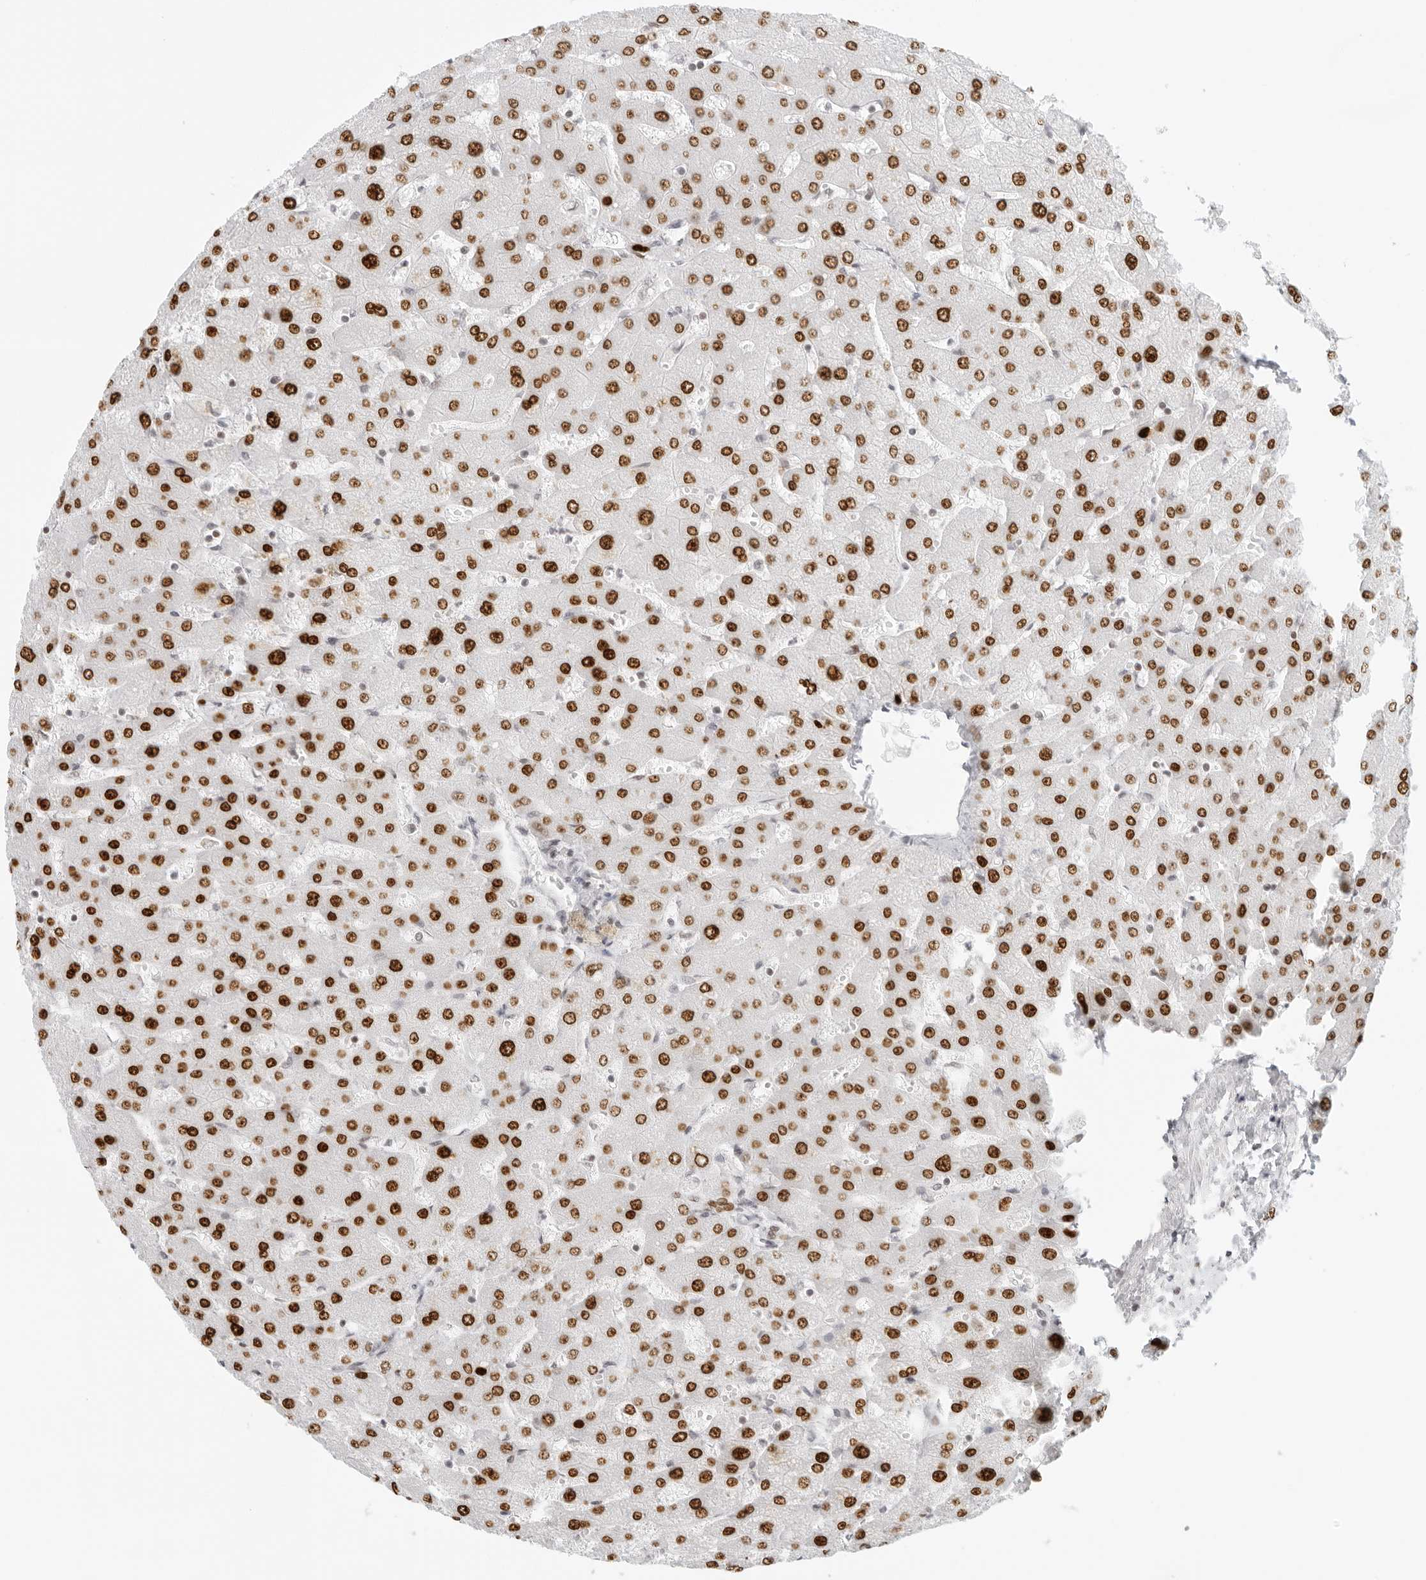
{"staining": {"intensity": "moderate", "quantity": ">75%", "location": "nuclear"}, "tissue": "liver", "cell_type": "Cholangiocytes", "image_type": "normal", "snomed": [{"axis": "morphology", "description": "Normal tissue, NOS"}, {"axis": "topography", "description": "Liver"}], "caption": "Cholangiocytes exhibit medium levels of moderate nuclear positivity in approximately >75% of cells in unremarkable liver. (Brightfield microscopy of DAB IHC at high magnification).", "gene": "RCC1", "patient": {"sex": "male", "age": 55}}